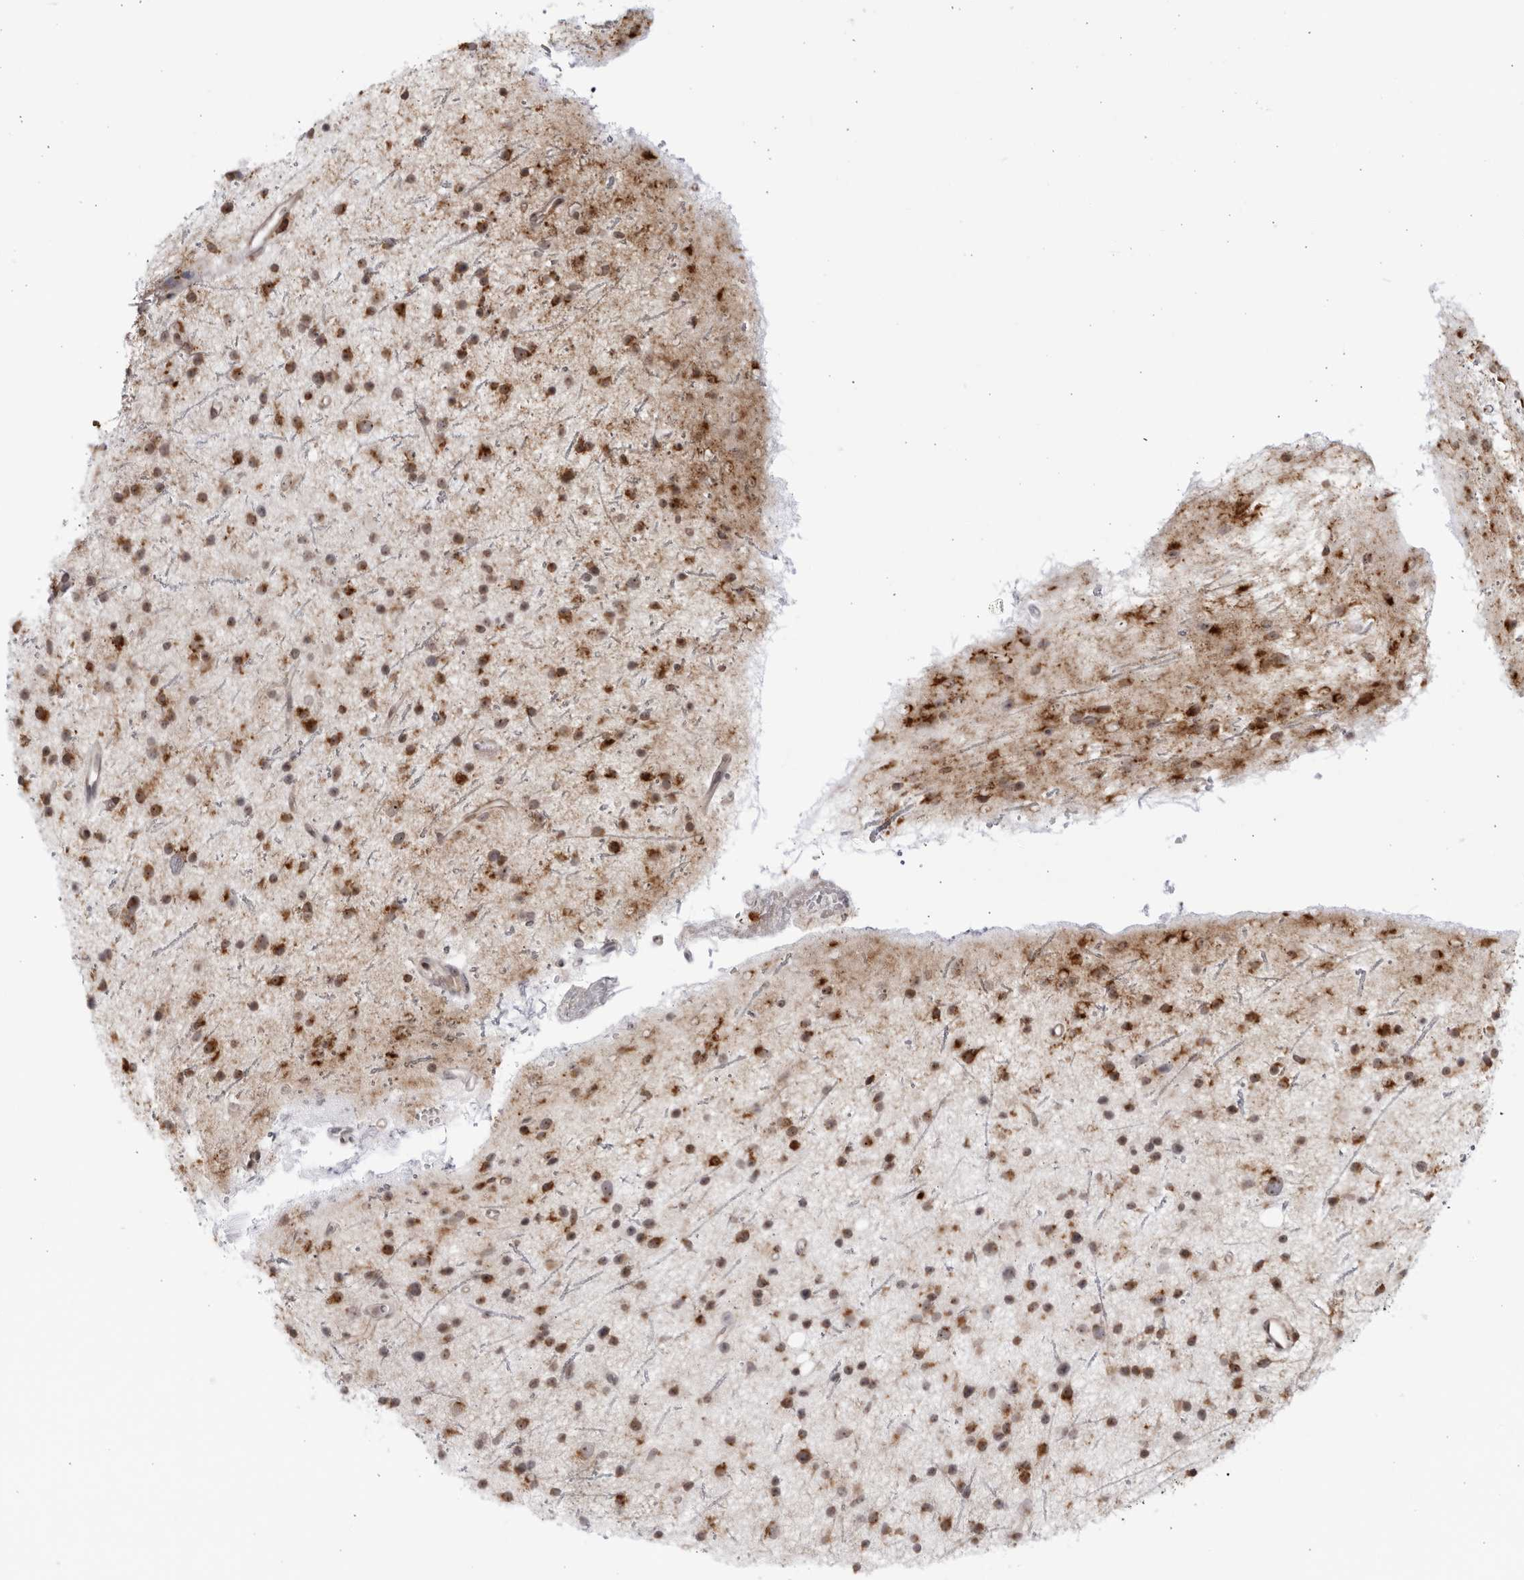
{"staining": {"intensity": "strong", "quantity": ">75%", "location": "cytoplasmic/membranous"}, "tissue": "glioma", "cell_type": "Tumor cells", "image_type": "cancer", "snomed": [{"axis": "morphology", "description": "Glioma, malignant, Low grade"}, {"axis": "topography", "description": "Cerebral cortex"}], "caption": "A micrograph showing strong cytoplasmic/membranous positivity in approximately >75% of tumor cells in glioma, as visualized by brown immunohistochemical staining.", "gene": "RBM34", "patient": {"sex": "female", "age": 39}}